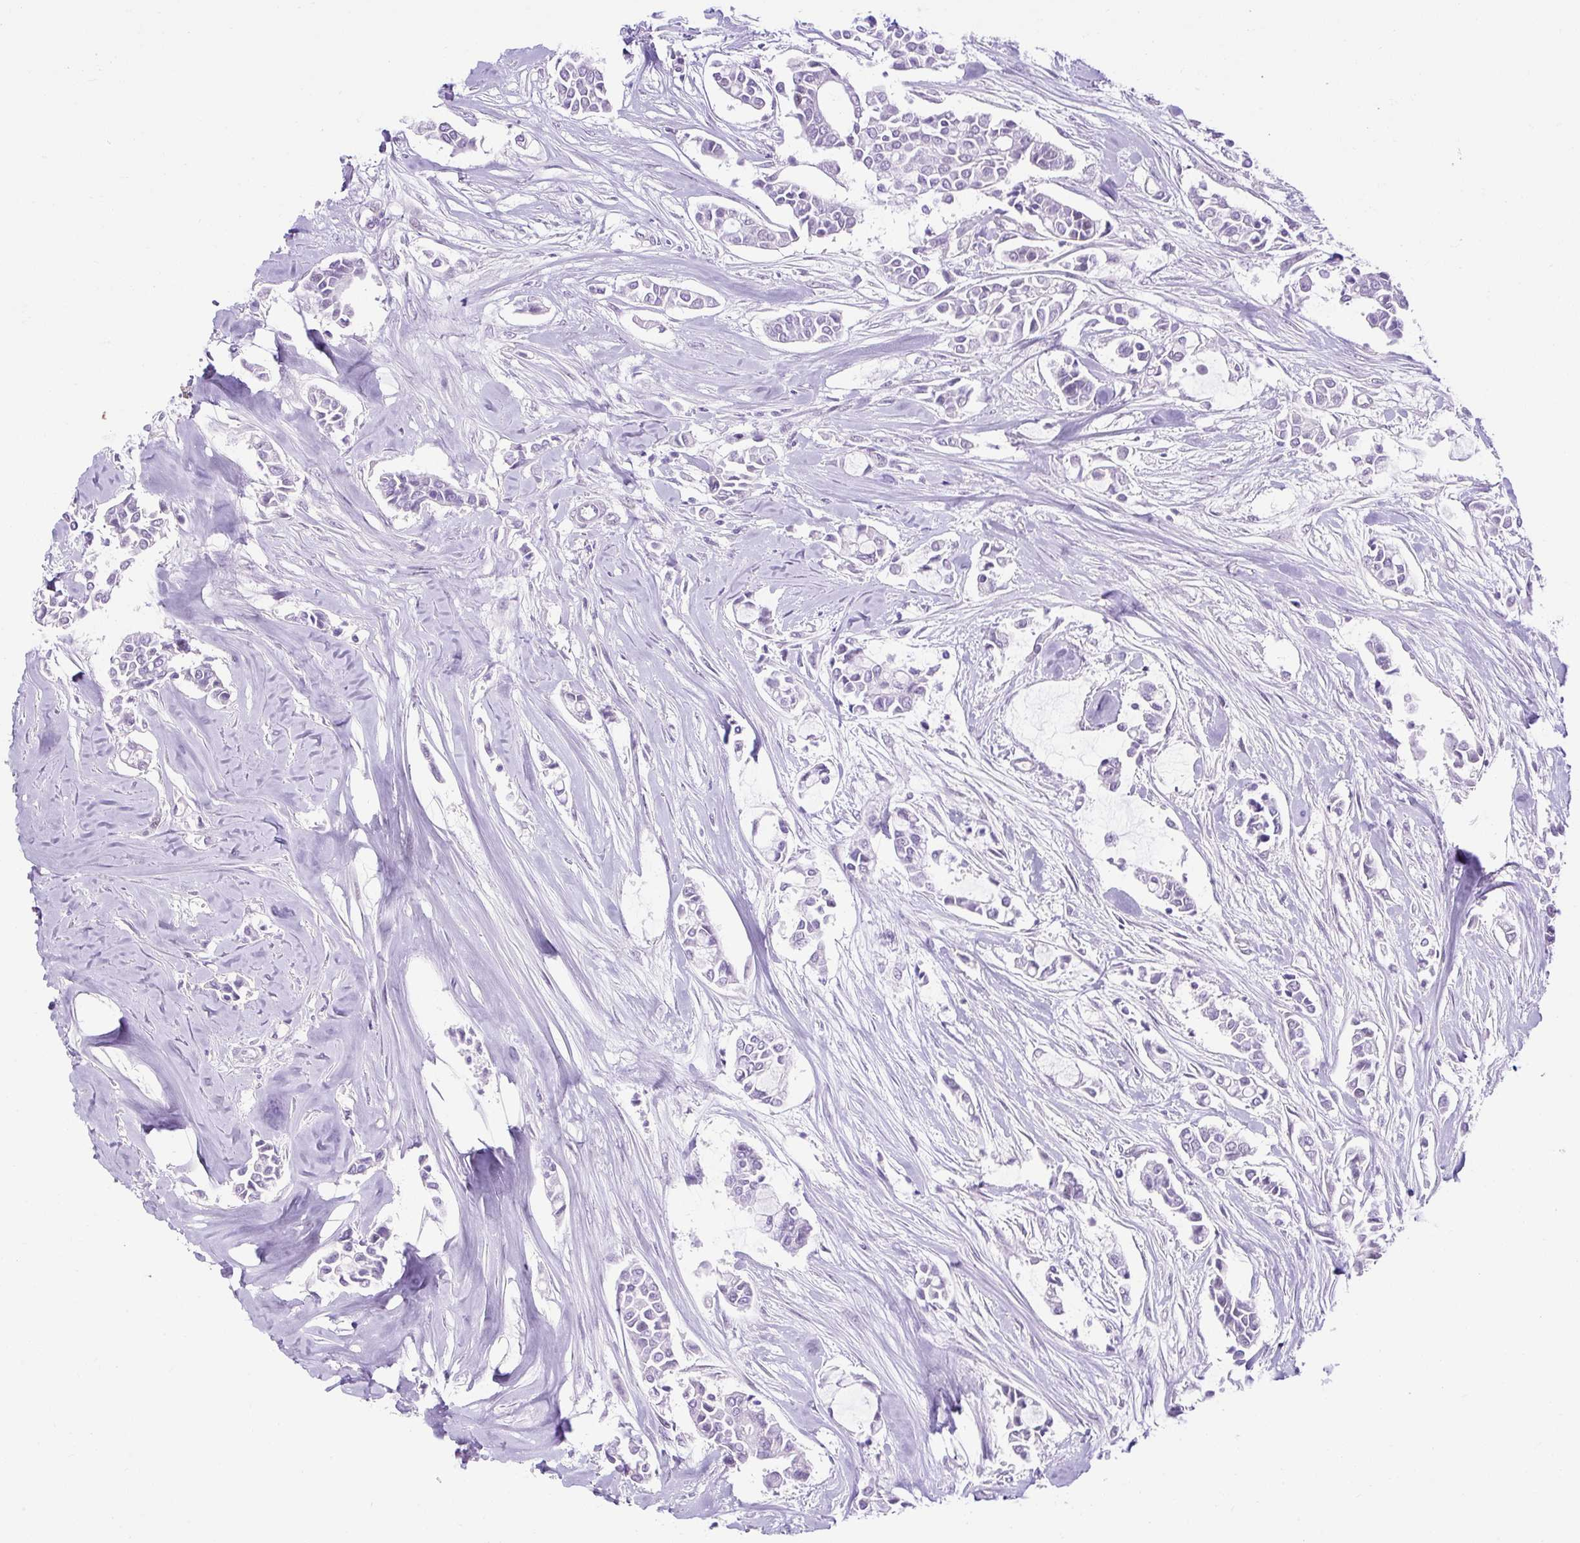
{"staining": {"intensity": "negative", "quantity": "none", "location": "none"}, "tissue": "breast cancer", "cell_type": "Tumor cells", "image_type": "cancer", "snomed": [{"axis": "morphology", "description": "Duct carcinoma"}, {"axis": "topography", "description": "Breast"}], "caption": "An immunohistochemistry histopathology image of breast invasive ductal carcinoma is shown. There is no staining in tumor cells of breast invasive ductal carcinoma. The staining is performed using DAB (3,3'-diaminobenzidine) brown chromogen with nuclei counter-stained in using hematoxylin.", "gene": "KRT12", "patient": {"sex": "female", "age": 84}}